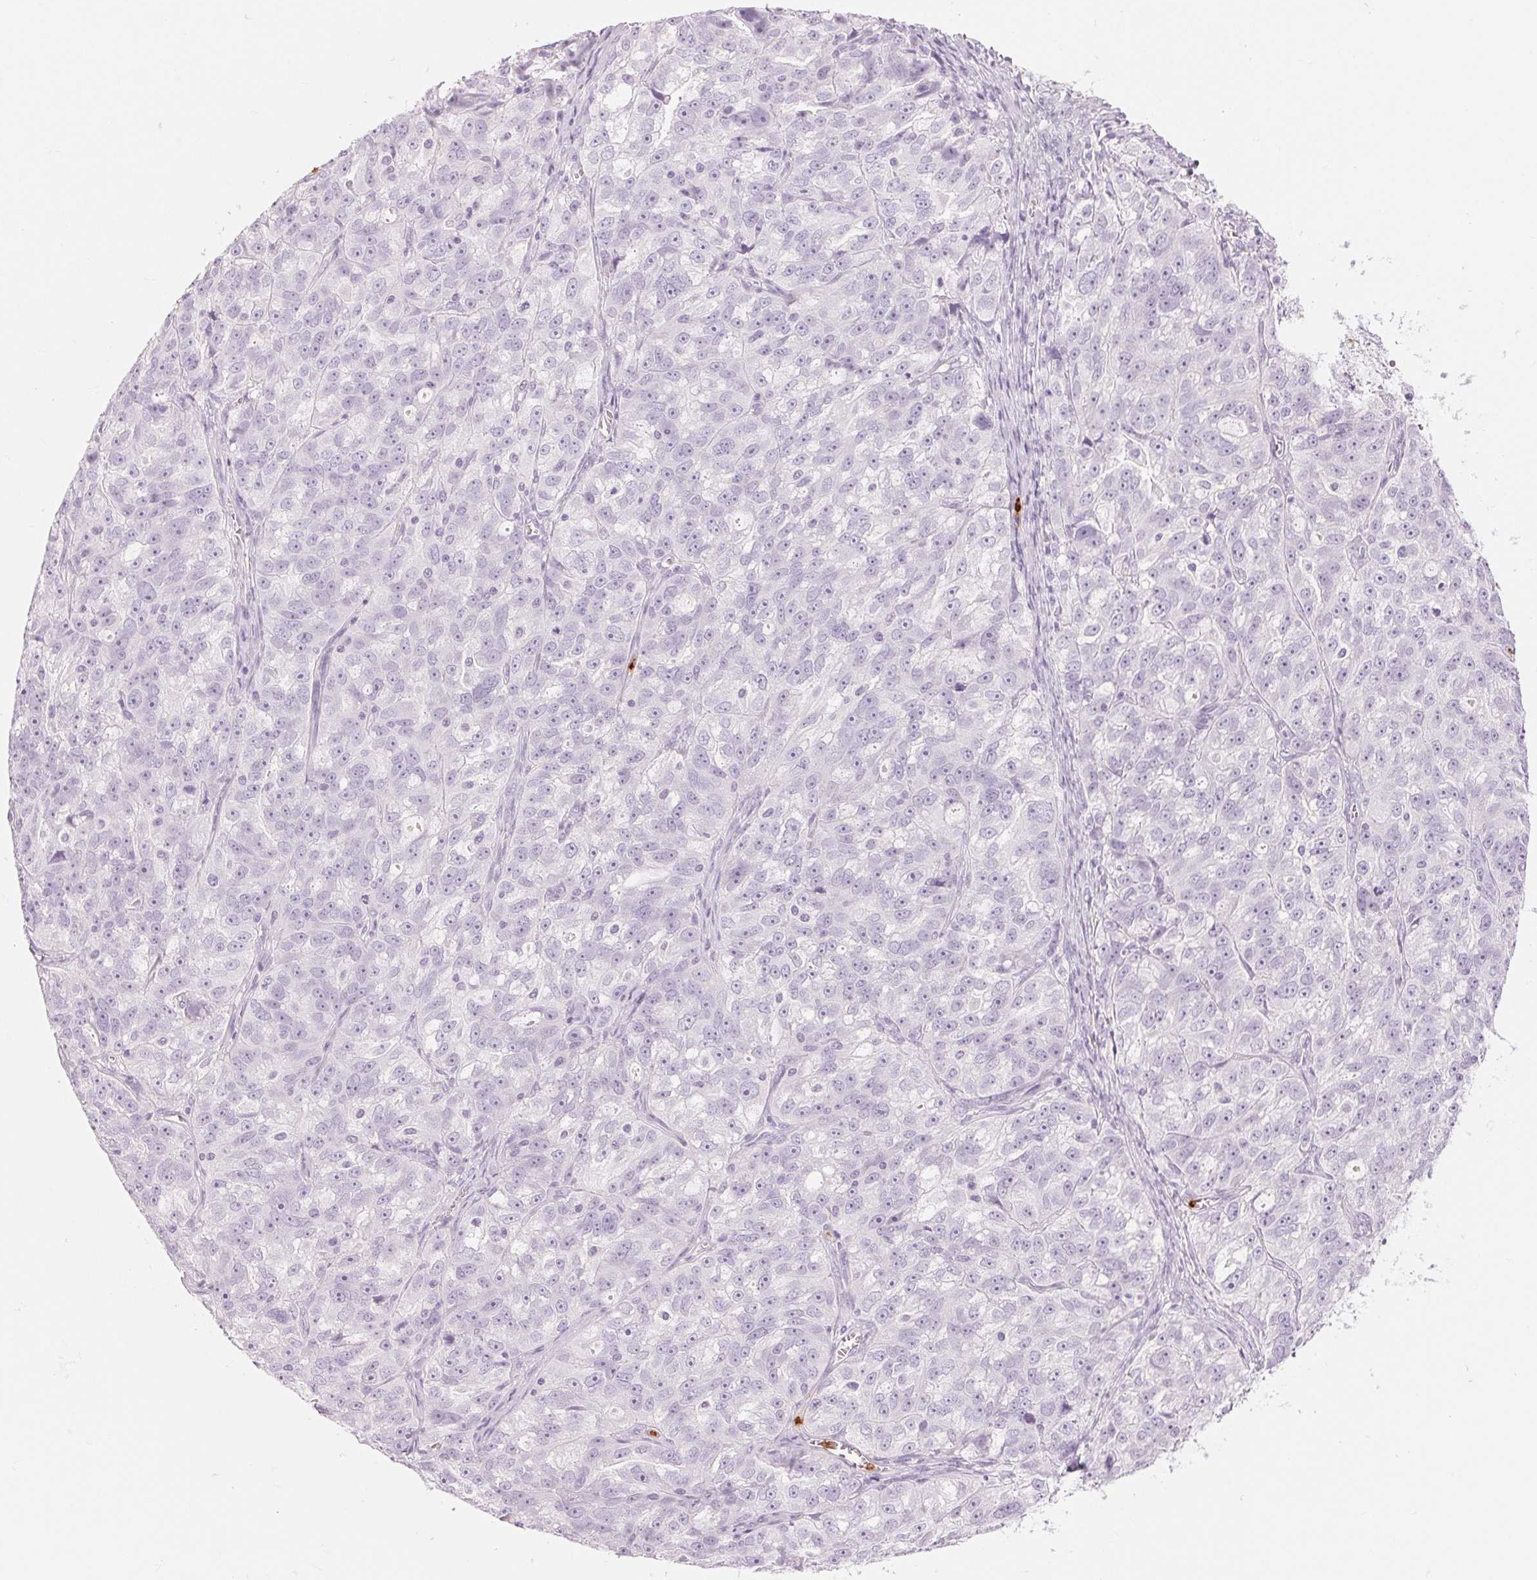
{"staining": {"intensity": "negative", "quantity": "none", "location": "none"}, "tissue": "ovarian cancer", "cell_type": "Tumor cells", "image_type": "cancer", "snomed": [{"axis": "morphology", "description": "Cystadenocarcinoma, serous, NOS"}, {"axis": "topography", "description": "Ovary"}], "caption": "Ovarian cancer (serous cystadenocarcinoma) was stained to show a protein in brown. There is no significant expression in tumor cells.", "gene": "KLK7", "patient": {"sex": "female", "age": 51}}